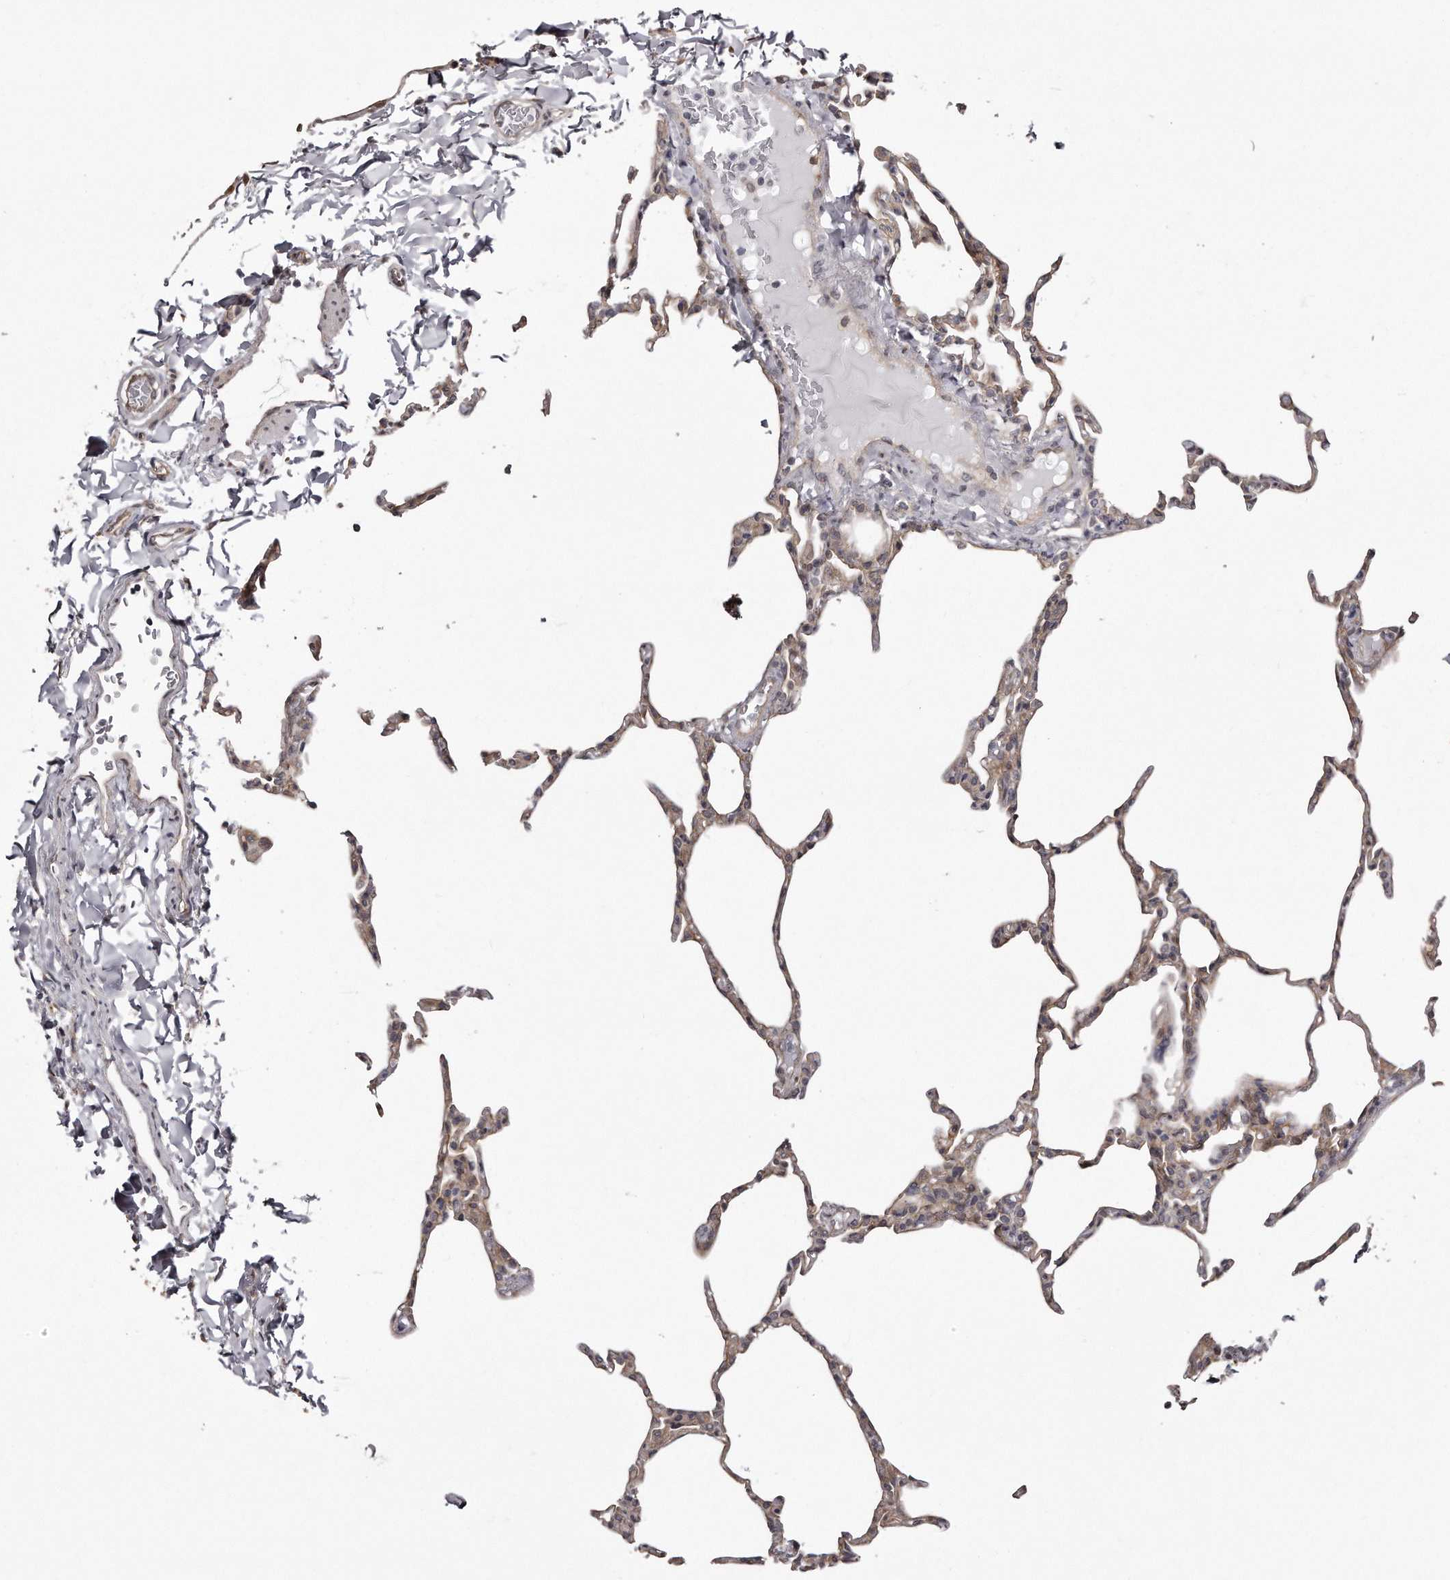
{"staining": {"intensity": "weak", "quantity": "25%-75%", "location": "cytoplasmic/membranous"}, "tissue": "lung", "cell_type": "Alveolar cells", "image_type": "normal", "snomed": [{"axis": "morphology", "description": "Normal tissue, NOS"}, {"axis": "topography", "description": "Lung"}], "caption": "DAB immunohistochemical staining of normal lung exhibits weak cytoplasmic/membranous protein staining in about 25%-75% of alveolar cells.", "gene": "TRAPPC14", "patient": {"sex": "male", "age": 20}}